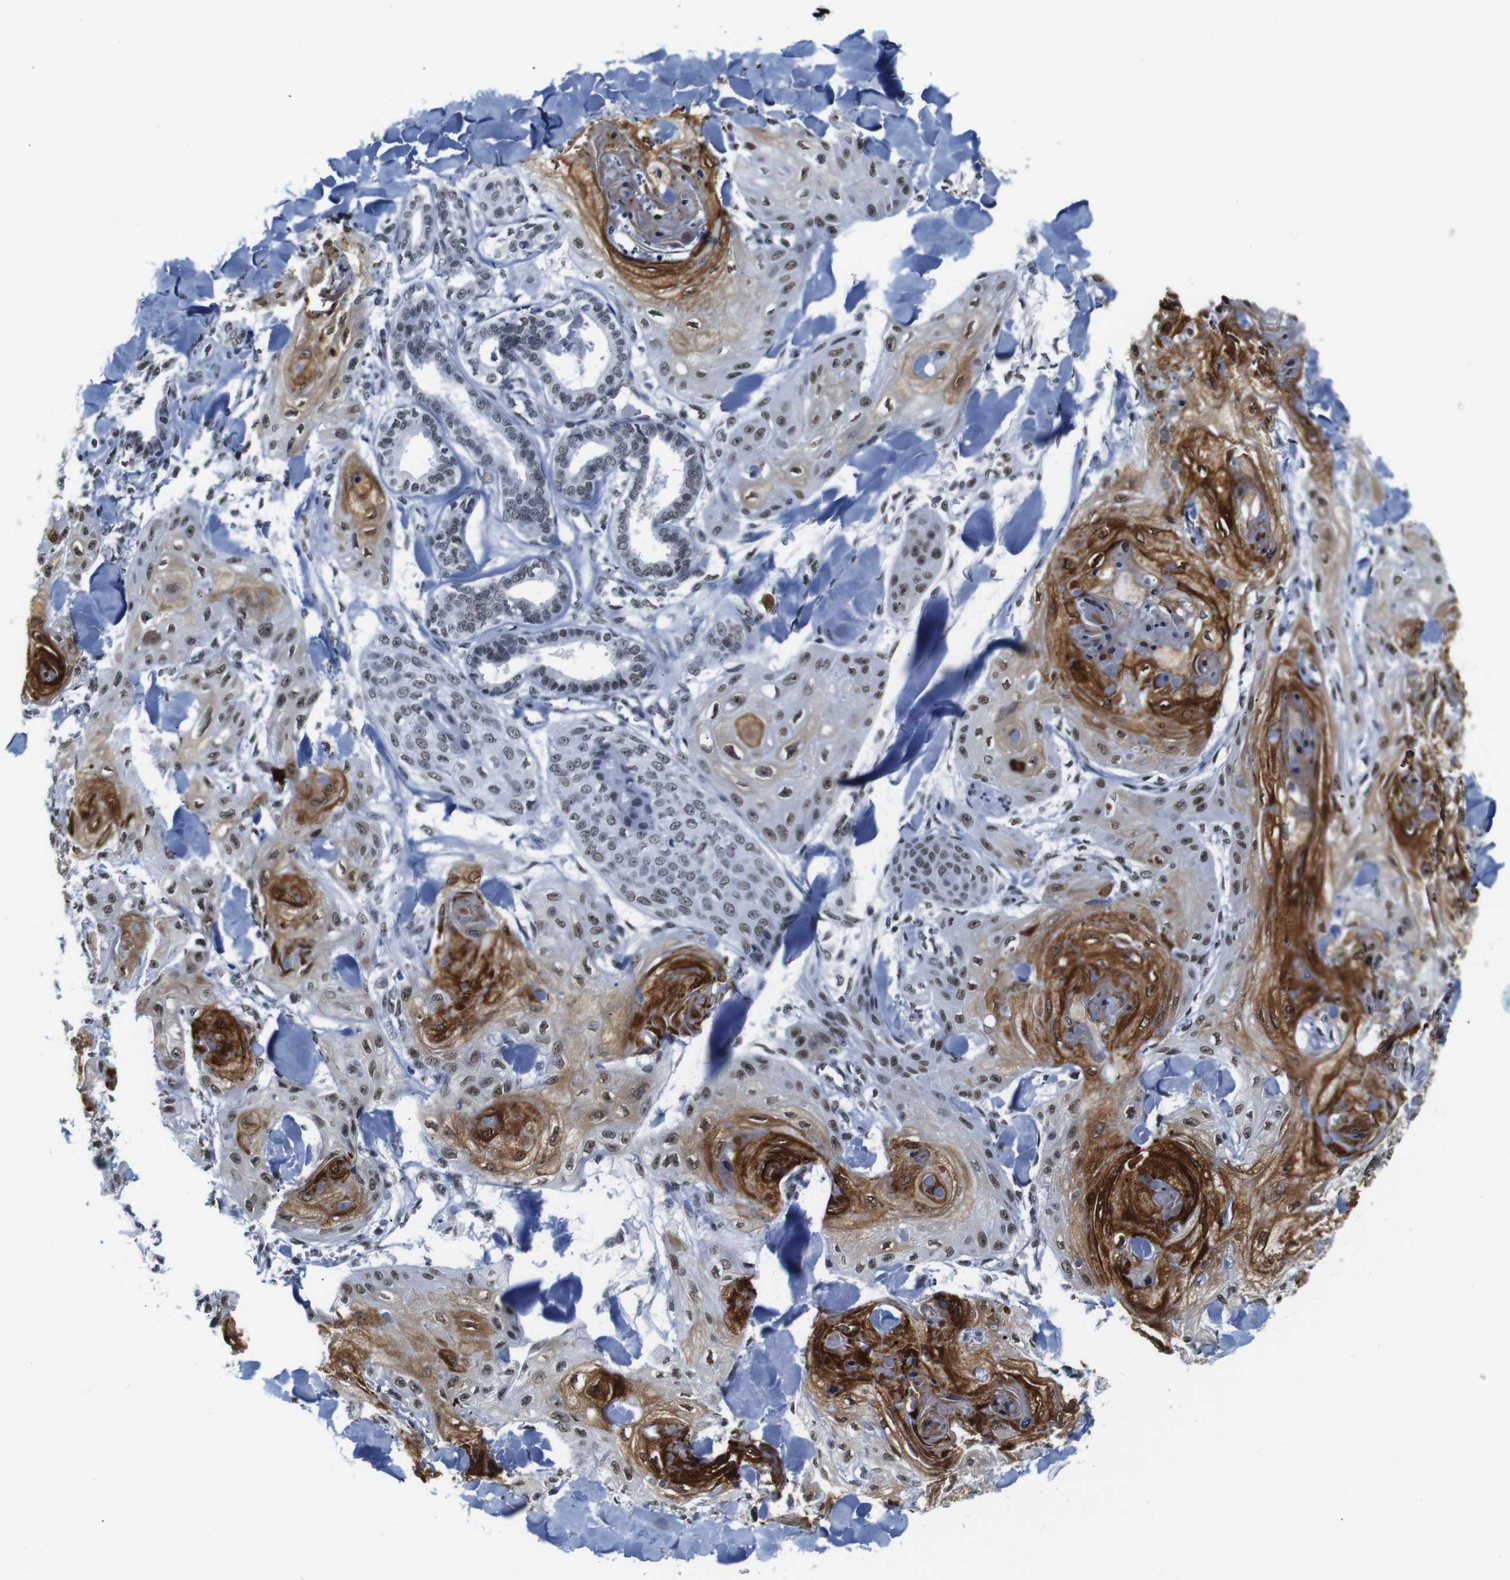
{"staining": {"intensity": "moderate", "quantity": ">75%", "location": "cytoplasmic/membranous,nuclear"}, "tissue": "skin cancer", "cell_type": "Tumor cells", "image_type": "cancer", "snomed": [{"axis": "morphology", "description": "Squamous cell carcinoma, NOS"}, {"axis": "topography", "description": "Skin"}], "caption": "Skin cancer (squamous cell carcinoma) tissue demonstrates moderate cytoplasmic/membranous and nuclear positivity in about >75% of tumor cells, visualized by immunohistochemistry.", "gene": "ILDR2", "patient": {"sex": "male", "age": 74}}